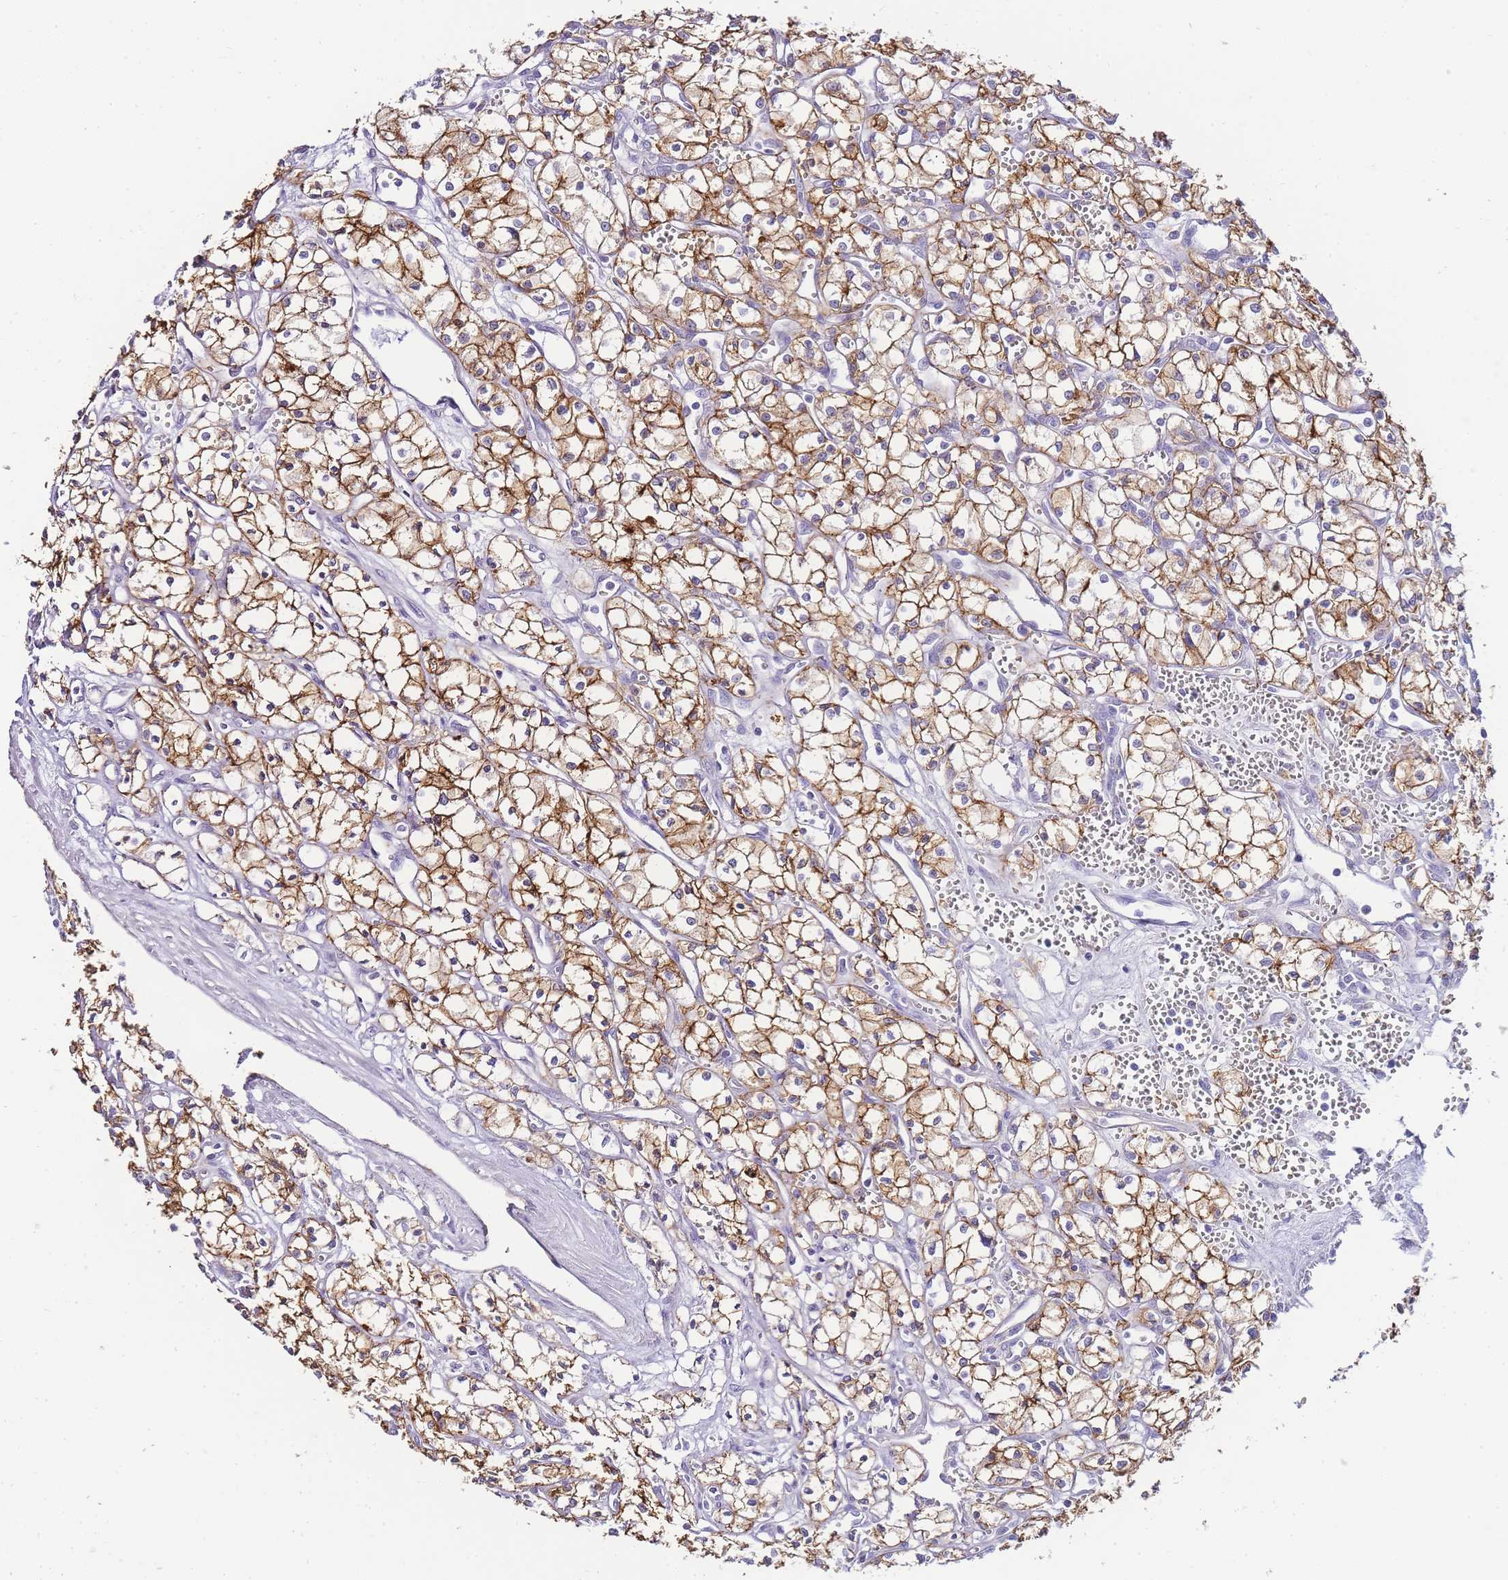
{"staining": {"intensity": "moderate", "quantity": ">75%", "location": "cytoplasmic/membranous"}, "tissue": "renal cancer", "cell_type": "Tumor cells", "image_type": "cancer", "snomed": [{"axis": "morphology", "description": "Adenocarcinoma, NOS"}, {"axis": "topography", "description": "Kidney"}], "caption": "A brown stain labels moderate cytoplasmic/membranous positivity of a protein in human renal adenocarcinoma tumor cells.", "gene": "DPP4", "patient": {"sex": "male", "age": 59}}